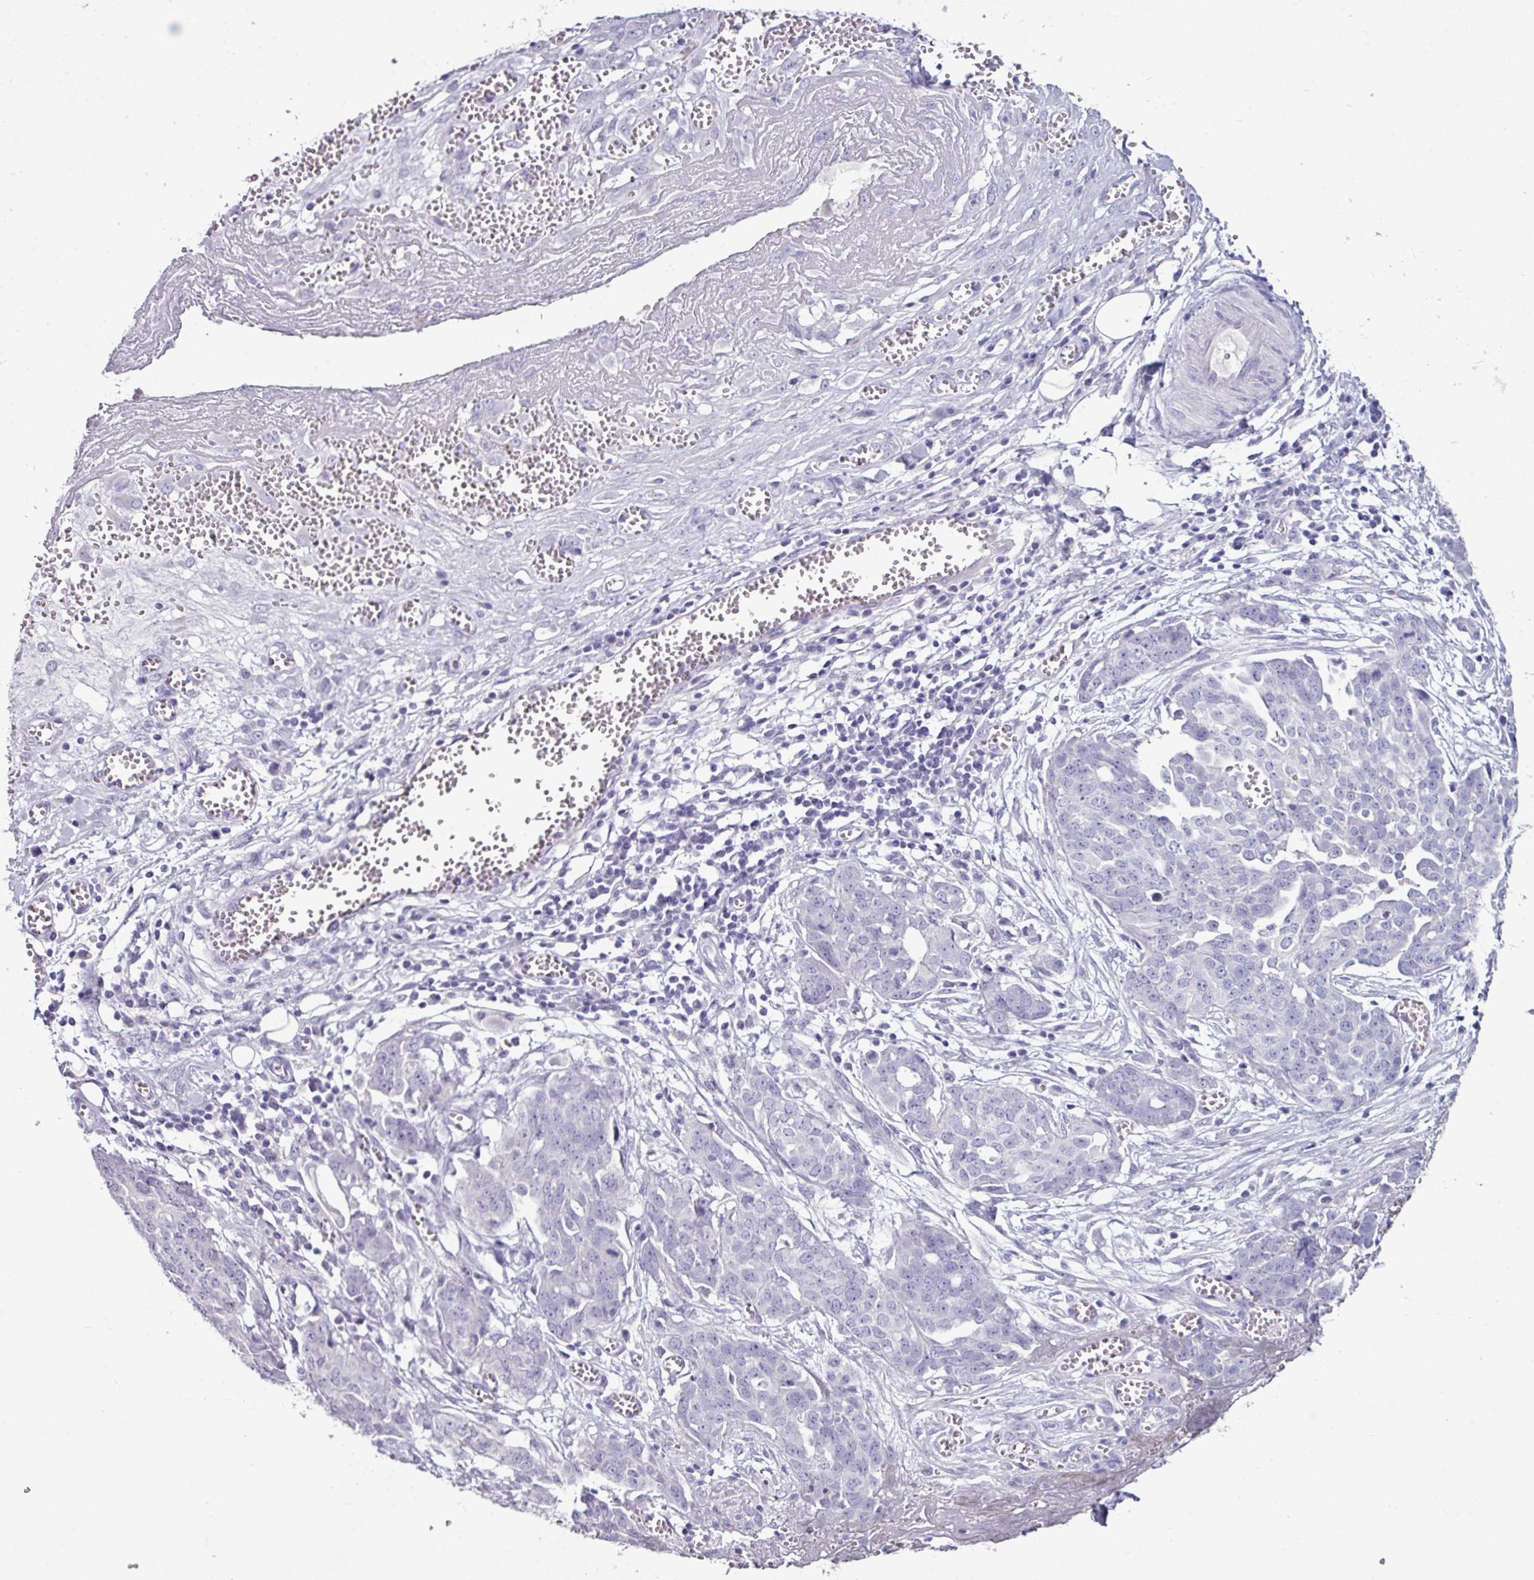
{"staining": {"intensity": "negative", "quantity": "none", "location": "none"}, "tissue": "ovarian cancer", "cell_type": "Tumor cells", "image_type": "cancer", "snomed": [{"axis": "morphology", "description": "Cystadenocarcinoma, serous, NOS"}, {"axis": "topography", "description": "Soft tissue"}, {"axis": "topography", "description": "Ovary"}], "caption": "Immunohistochemistry image of ovarian cancer stained for a protein (brown), which exhibits no positivity in tumor cells. (Brightfield microscopy of DAB immunohistochemistry at high magnification).", "gene": "GLP2R", "patient": {"sex": "female", "age": 57}}